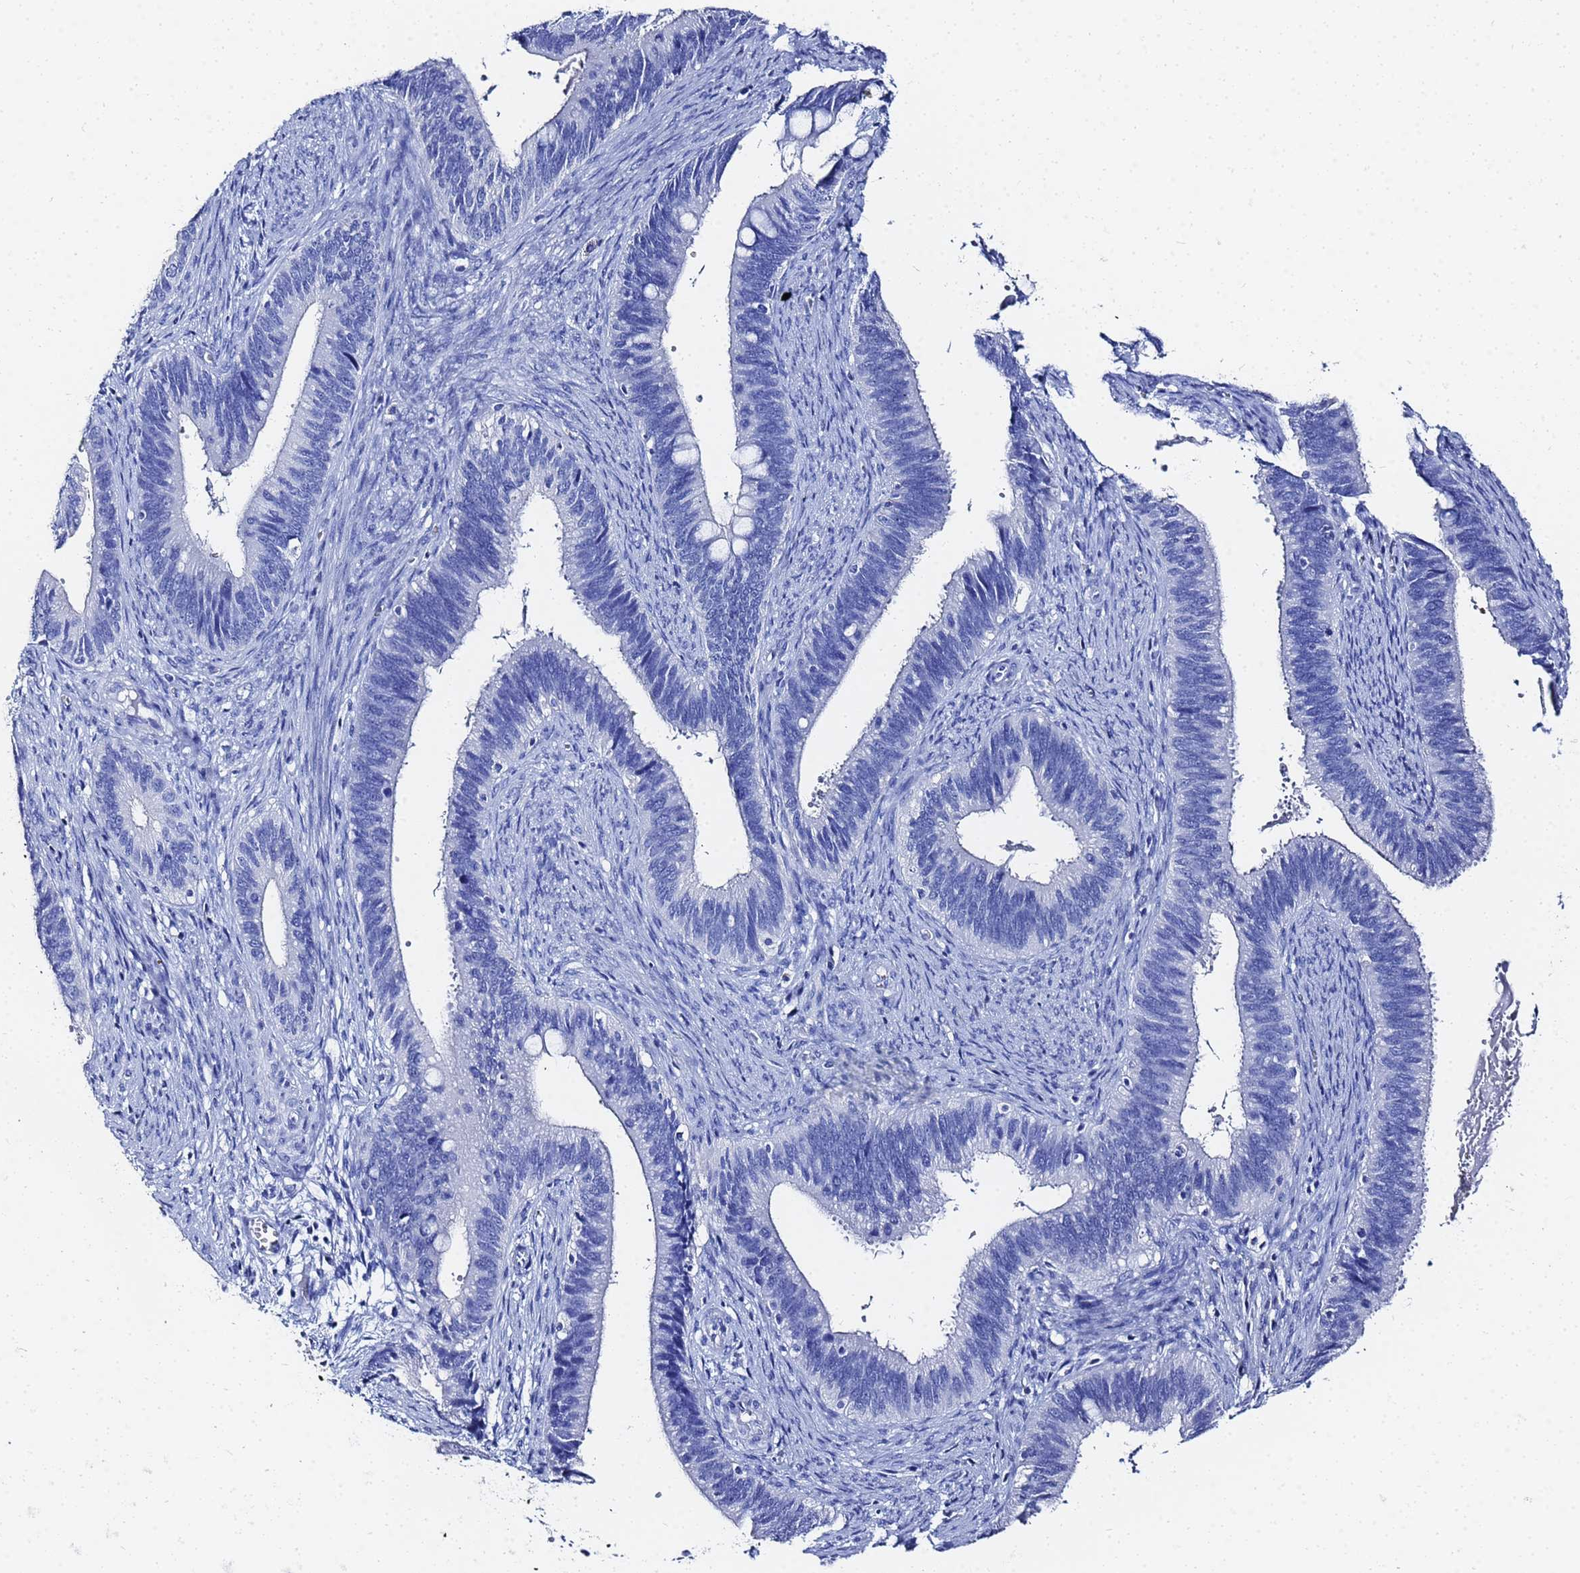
{"staining": {"intensity": "negative", "quantity": "none", "location": "none"}, "tissue": "cervical cancer", "cell_type": "Tumor cells", "image_type": "cancer", "snomed": [{"axis": "morphology", "description": "Adenocarcinoma, NOS"}, {"axis": "topography", "description": "Cervix"}], "caption": "This histopathology image is of adenocarcinoma (cervical) stained with immunohistochemistry to label a protein in brown with the nuclei are counter-stained blue. There is no expression in tumor cells.", "gene": "GGT1", "patient": {"sex": "female", "age": 42}}